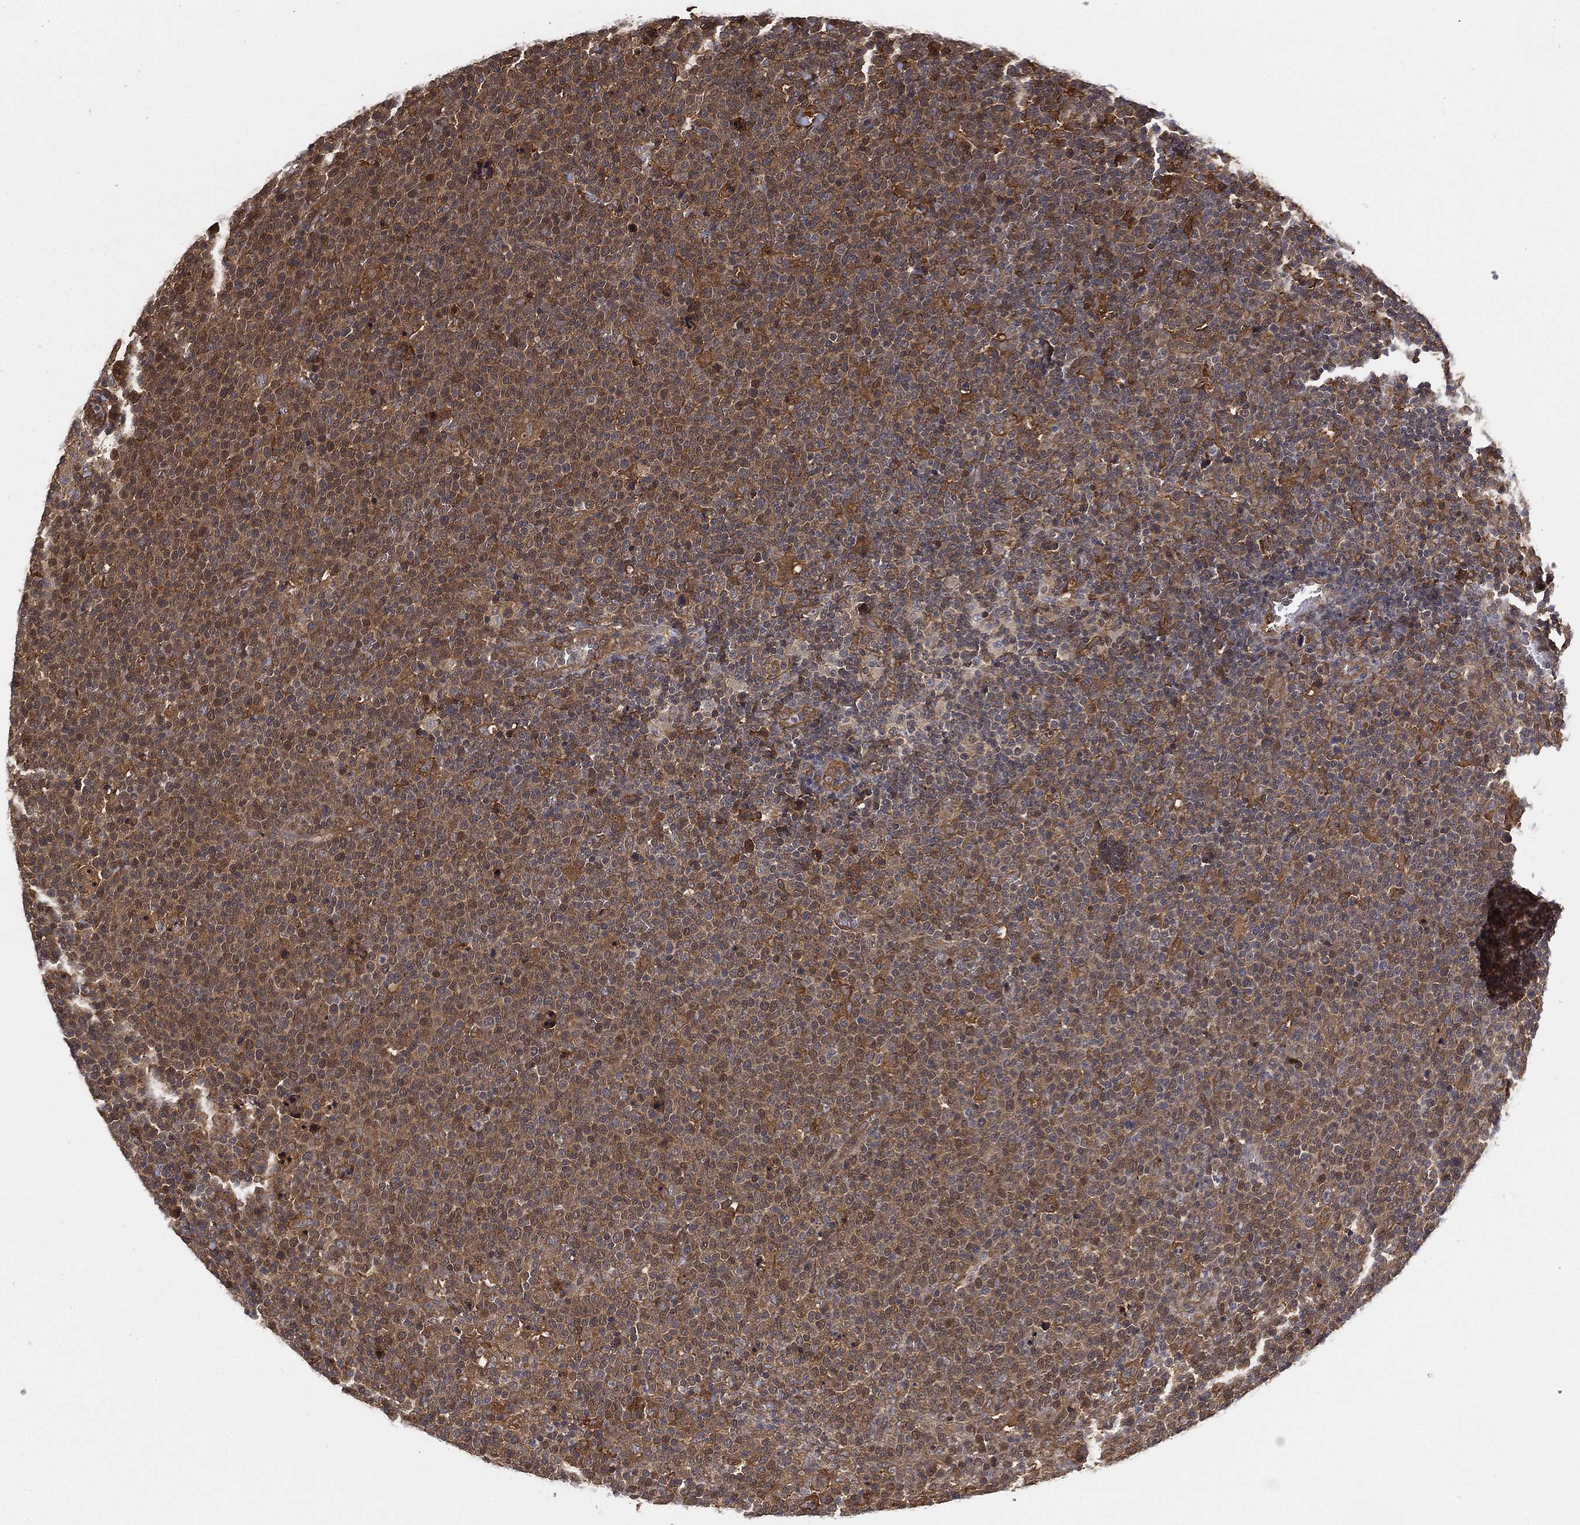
{"staining": {"intensity": "moderate", "quantity": ">75%", "location": "cytoplasmic/membranous"}, "tissue": "lymphoma", "cell_type": "Tumor cells", "image_type": "cancer", "snomed": [{"axis": "morphology", "description": "Malignant lymphoma, non-Hodgkin's type, High grade"}, {"axis": "topography", "description": "Lymph node"}], "caption": "Immunohistochemical staining of lymphoma shows medium levels of moderate cytoplasmic/membranous staining in about >75% of tumor cells.", "gene": "PSMG4", "patient": {"sex": "male", "age": 61}}